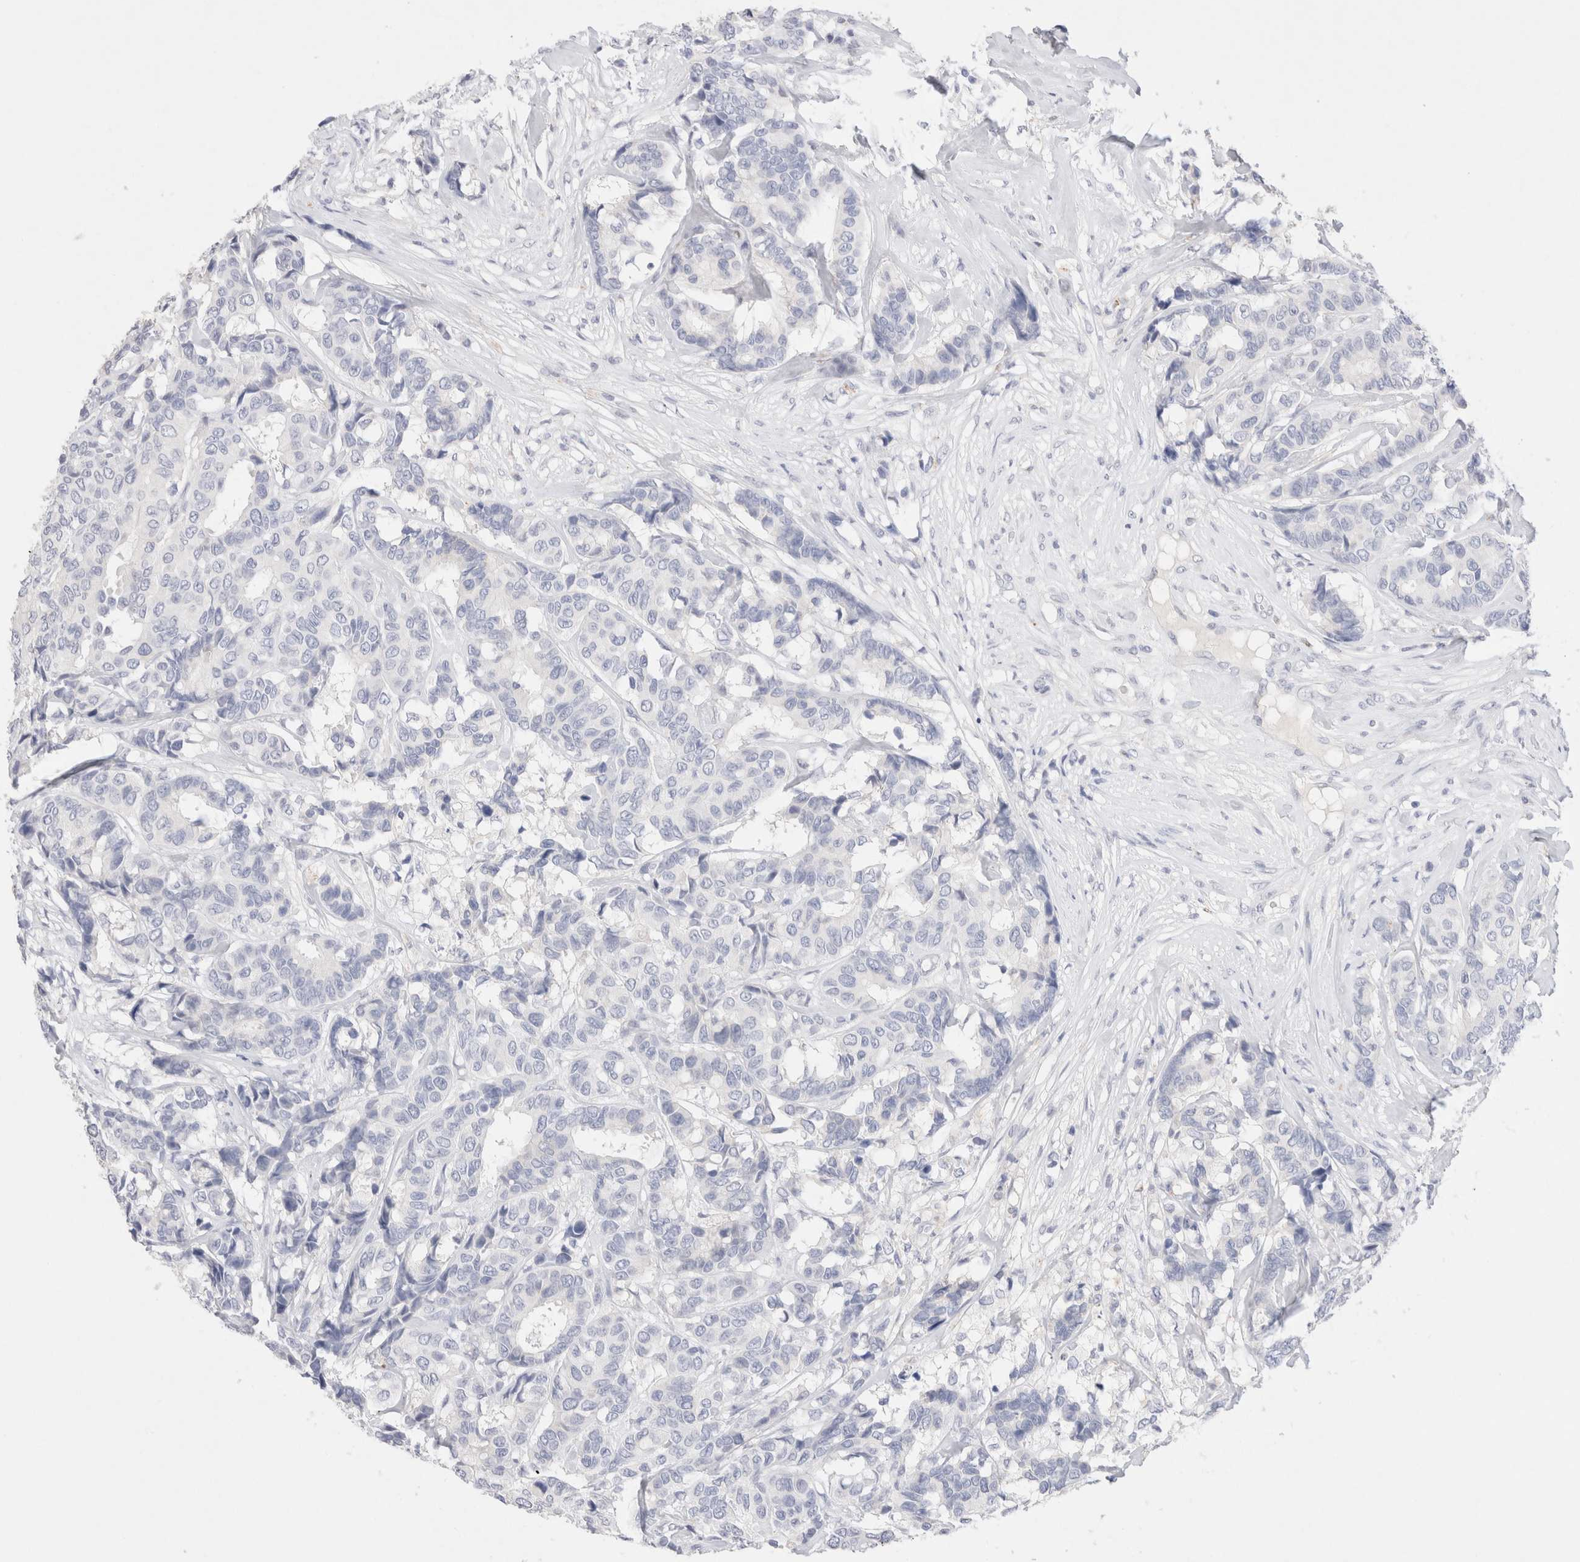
{"staining": {"intensity": "negative", "quantity": "none", "location": "none"}, "tissue": "breast cancer", "cell_type": "Tumor cells", "image_type": "cancer", "snomed": [{"axis": "morphology", "description": "Duct carcinoma"}, {"axis": "topography", "description": "Breast"}], "caption": "This is an immunohistochemistry (IHC) micrograph of breast cancer. There is no expression in tumor cells.", "gene": "EPCAM", "patient": {"sex": "female", "age": 87}}